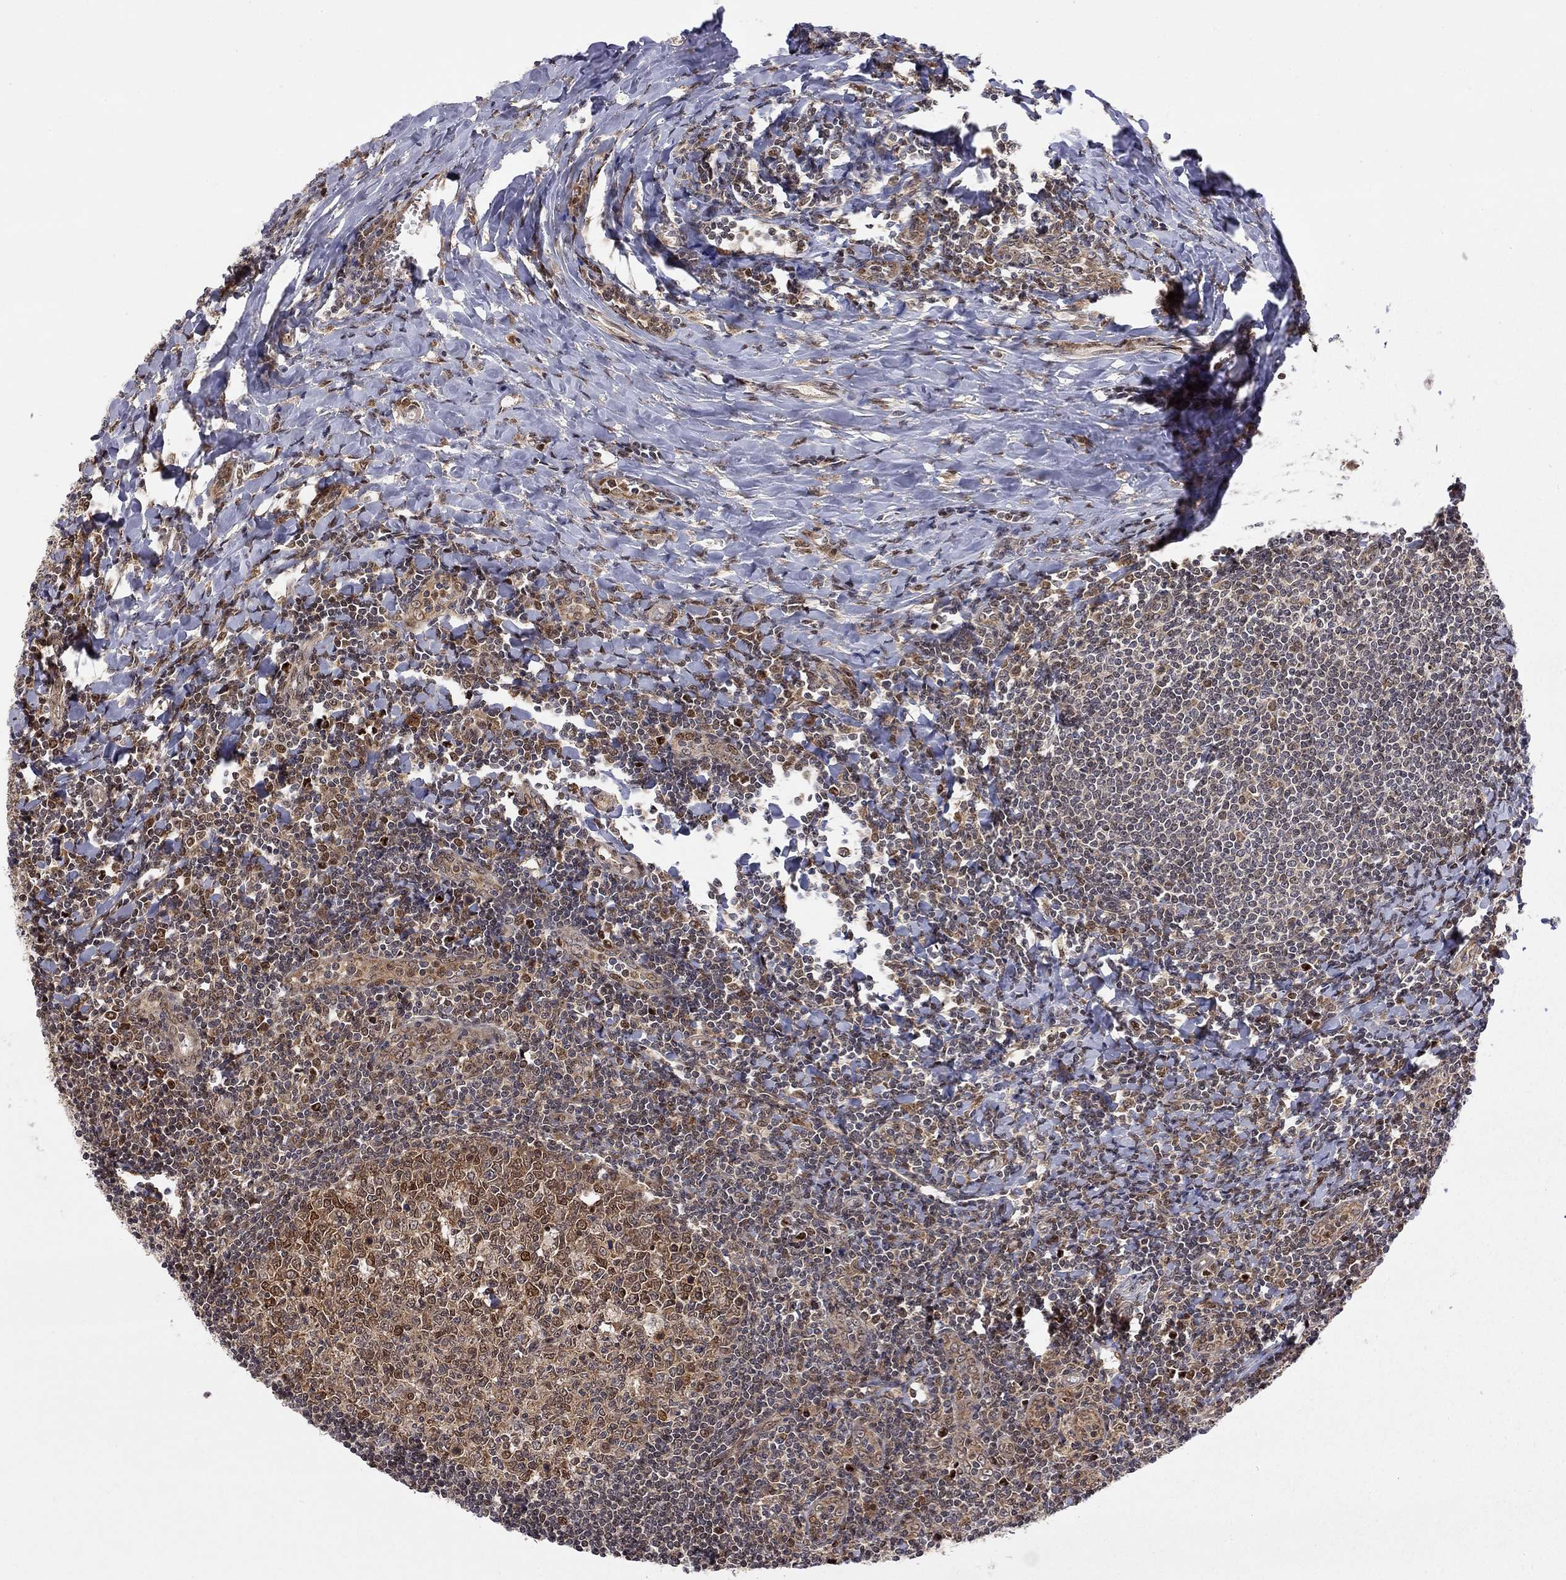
{"staining": {"intensity": "weak", "quantity": "25%-75%", "location": "cytoplasmic/membranous"}, "tissue": "tonsil", "cell_type": "Germinal center cells", "image_type": "normal", "snomed": [{"axis": "morphology", "description": "Normal tissue, NOS"}, {"axis": "topography", "description": "Tonsil"}], "caption": "Approximately 25%-75% of germinal center cells in benign human tonsil display weak cytoplasmic/membranous protein staining as visualized by brown immunohistochemical staining.", "gene": "ELOB", "patient": {"sex": "female", "age": 12}}